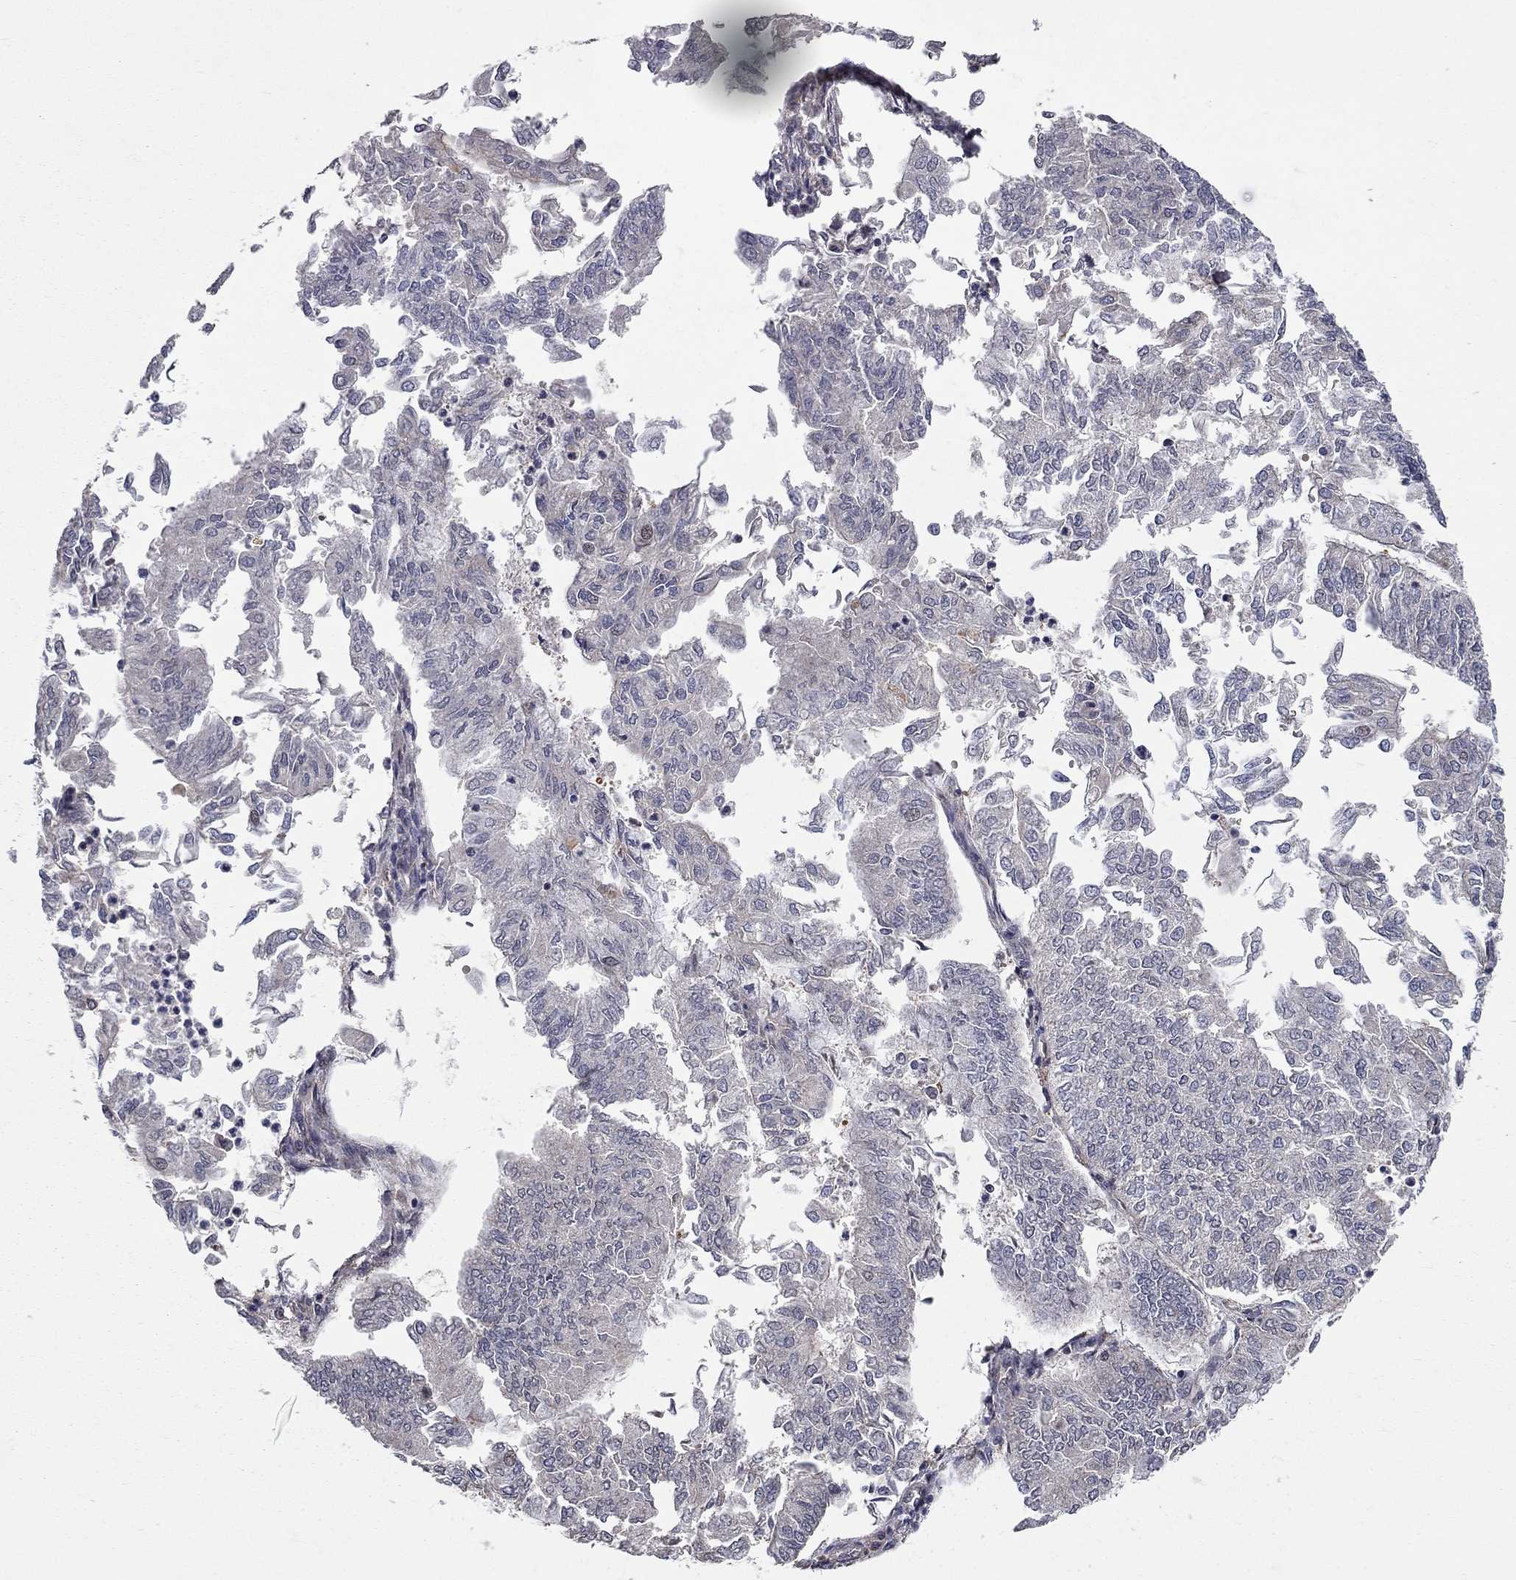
{"staining": {"intensity": "negative", "quantity": "none", "location": "none"}, "tissue": "endometrial cancer", "cell_type": "Tumor cells", "image_type": "cancer", "snomed": [{"axis": "morphology", "description": "Adenocarcinoma, NOS"}, {"axis": "topography", "description": "Endometrium"}], "caption": "Tumor cells are negative for protein expression in human endometrial cancer. (DAB IHC with hematoxylin counter stain).", "gene": "HDAC3", "patient": {"sex": "female", "age": 59}}